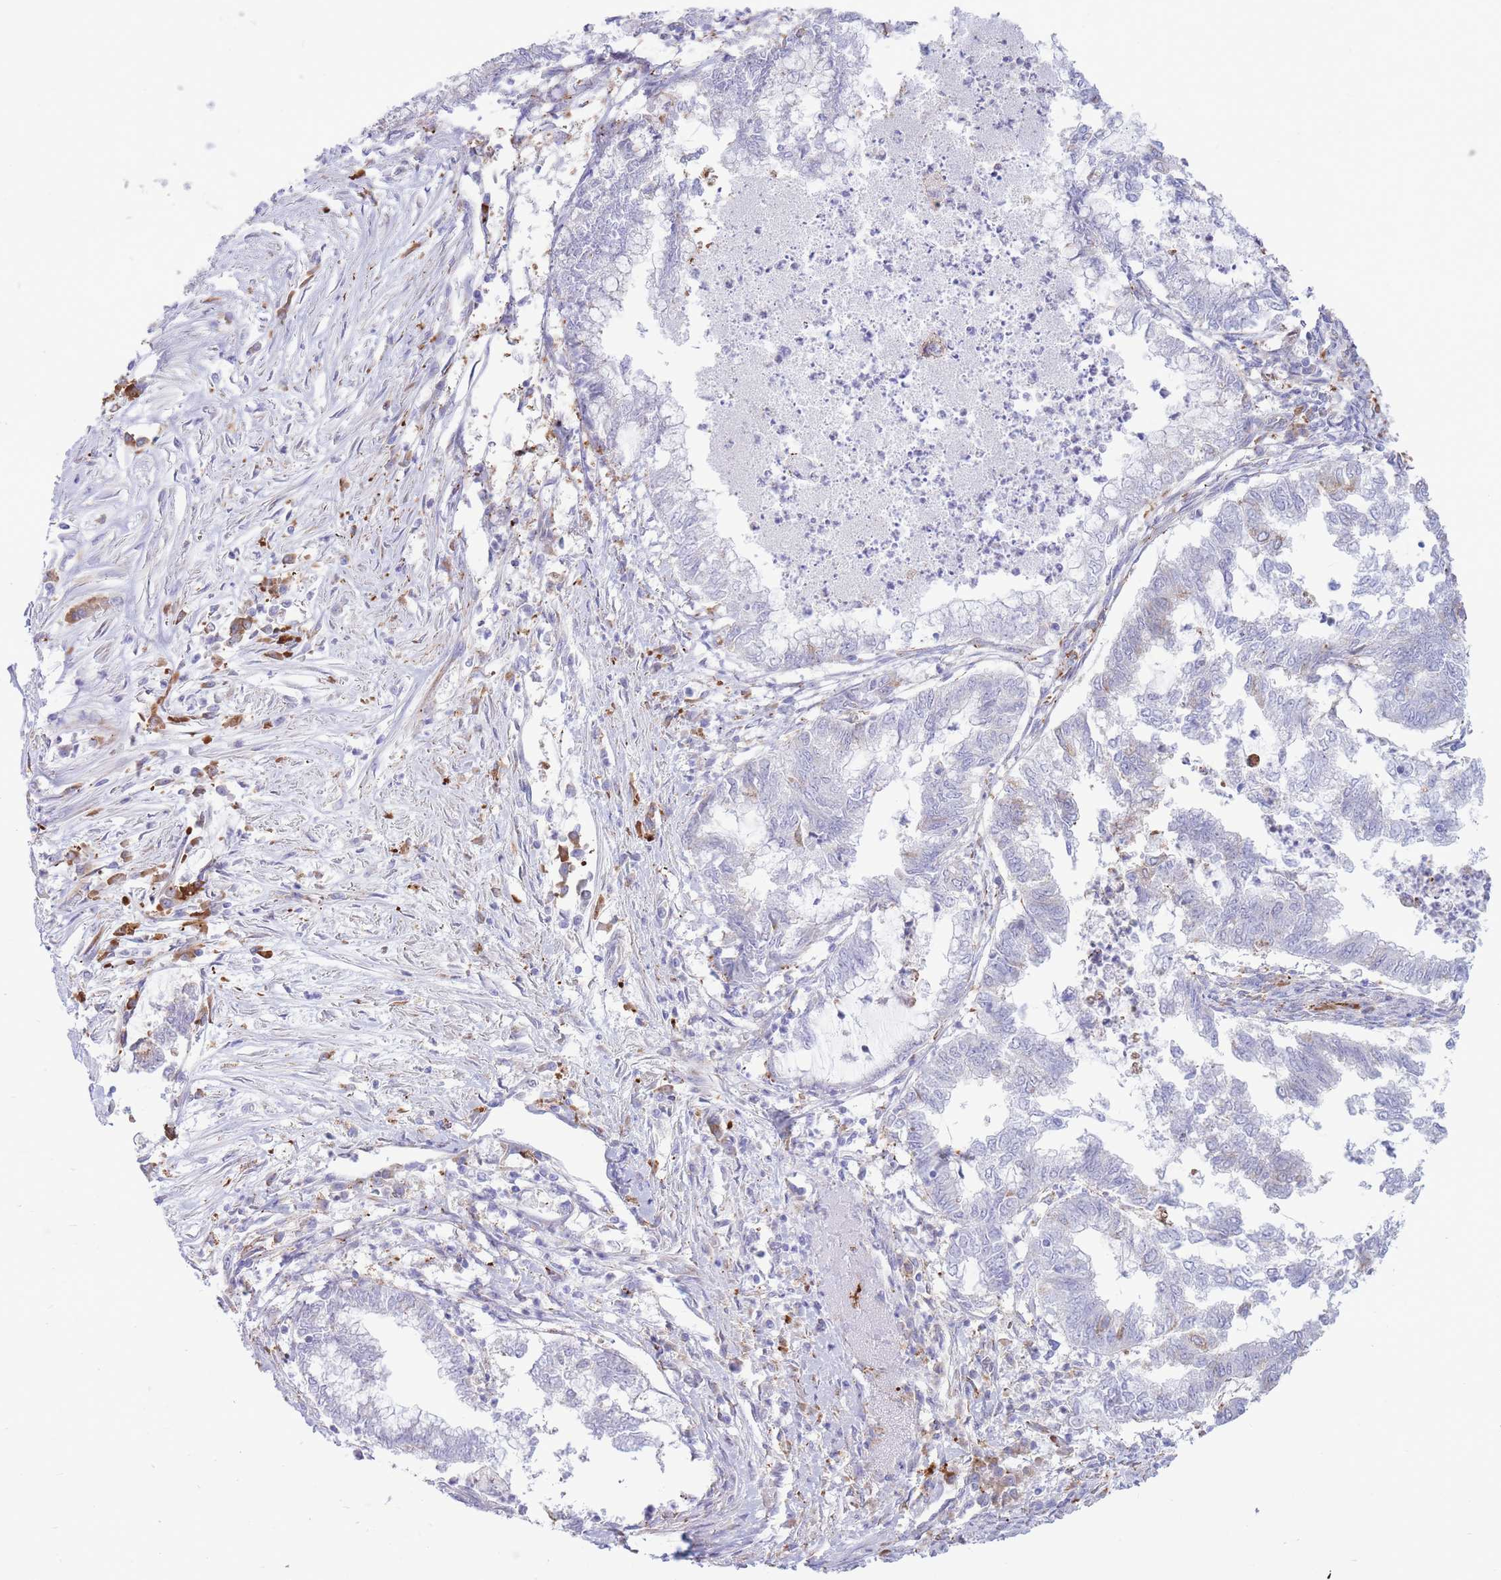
{"staining": {"intensity": "negative", "quantity": "none", "location": "none"}, "tissue": "endometrial cancer", "cell_type": "Tumor cells", "image_type": "cancer", "snomed": [{"axis": "morphology", "description": "Adenocarcinoma, NOS"}, {"axis": "topography", "description": "Endometrium"}], "caption": "Immunohistochemistry (IHC) micrograph of endometrial adenocarcinoma stained for a protein (brown), which shows no staining in tumor cells.", "gene": "MYDGF", "patient": {"sex": "female", "age": 79}}